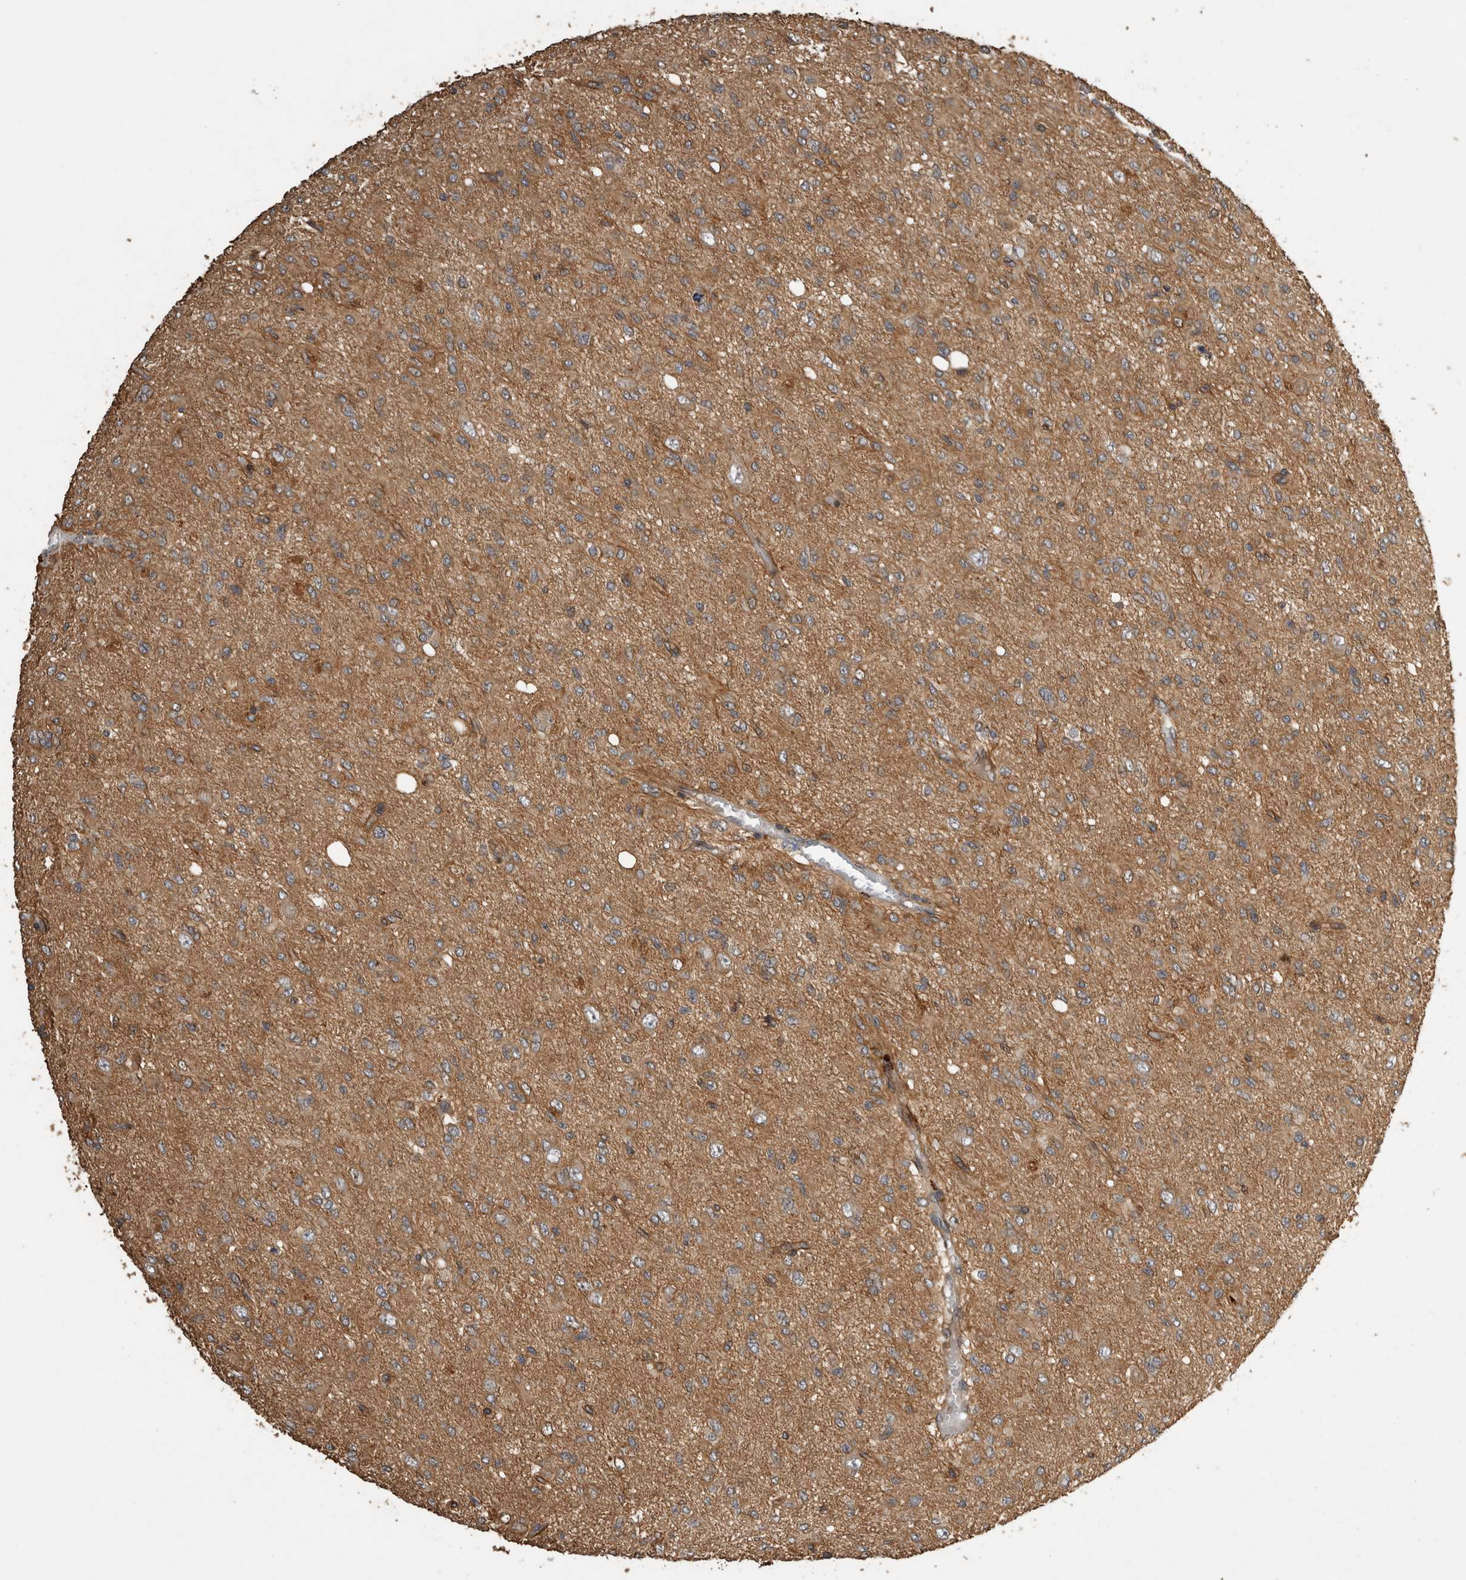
{"staining": {"intensity": "weak", "quantity": ">75%", "location": "cytoplasmic/membranous"}, "tissue": "glioma", "cell_type": "Tumor cells", "image_type": "cancer", "snomed": [{"axis": "morphology", "description": "Glioma, malignant, High grade"}, {"axis": "topography", "description": "Brain"}], "caption": "IHC staining of malignant glioma (high-grade), which reveals low levels of weak cytoplasmic/membranous expression in approximately >75% of tumor cells indicating weak cytoplasmic/membranous protein positivity. The staining was performed using DAB (brown) for protein detection and nuclei were counterstained in hematoxylin (blue).", "gene": "RHPN1", "patient": {"sex": "female", "age": 59}}